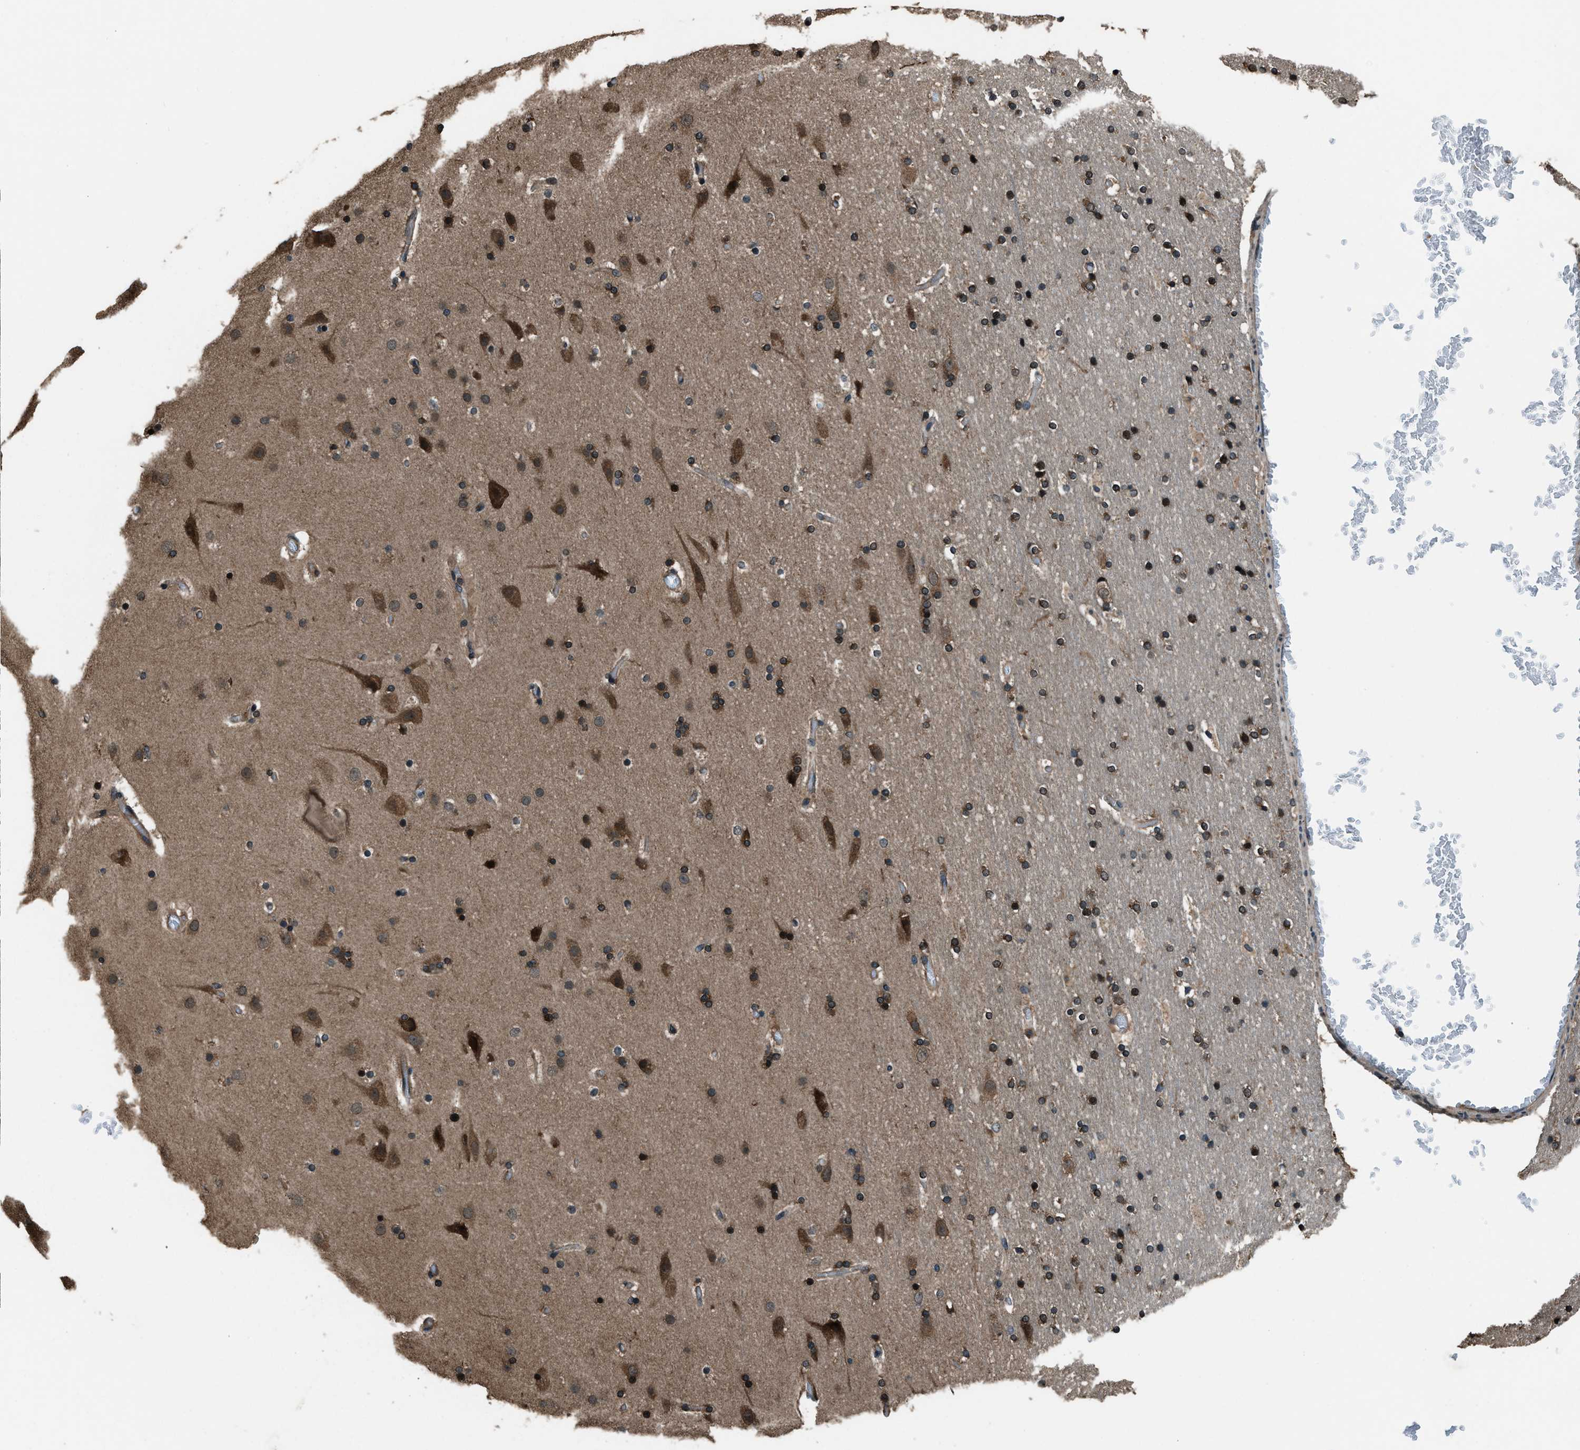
{"staining": {"intensity": "weak", "quantity": "25%-75%", "location": "cytoplasmic/membranous"}, "tissue": "cerebral cortex", "cell_type": "Endothelial cells", "image_type": "normal", "snomed": [{"axis": "morphology", "description": "Normal tissue, NOS"}, {"axis": "topography", "description": "Cerebral cortex"}], "caption": "Immunohistochemistry (DAB (3,3'-diaminobenzidine)) staining of unremarkable cerebral cortex reveals weak cytoplasmic/membranous protein positivity in approximately 25%-75% of endothelial cells.", "gene": "TRIM4", "patient": {"sex": "male", "age": 57}}